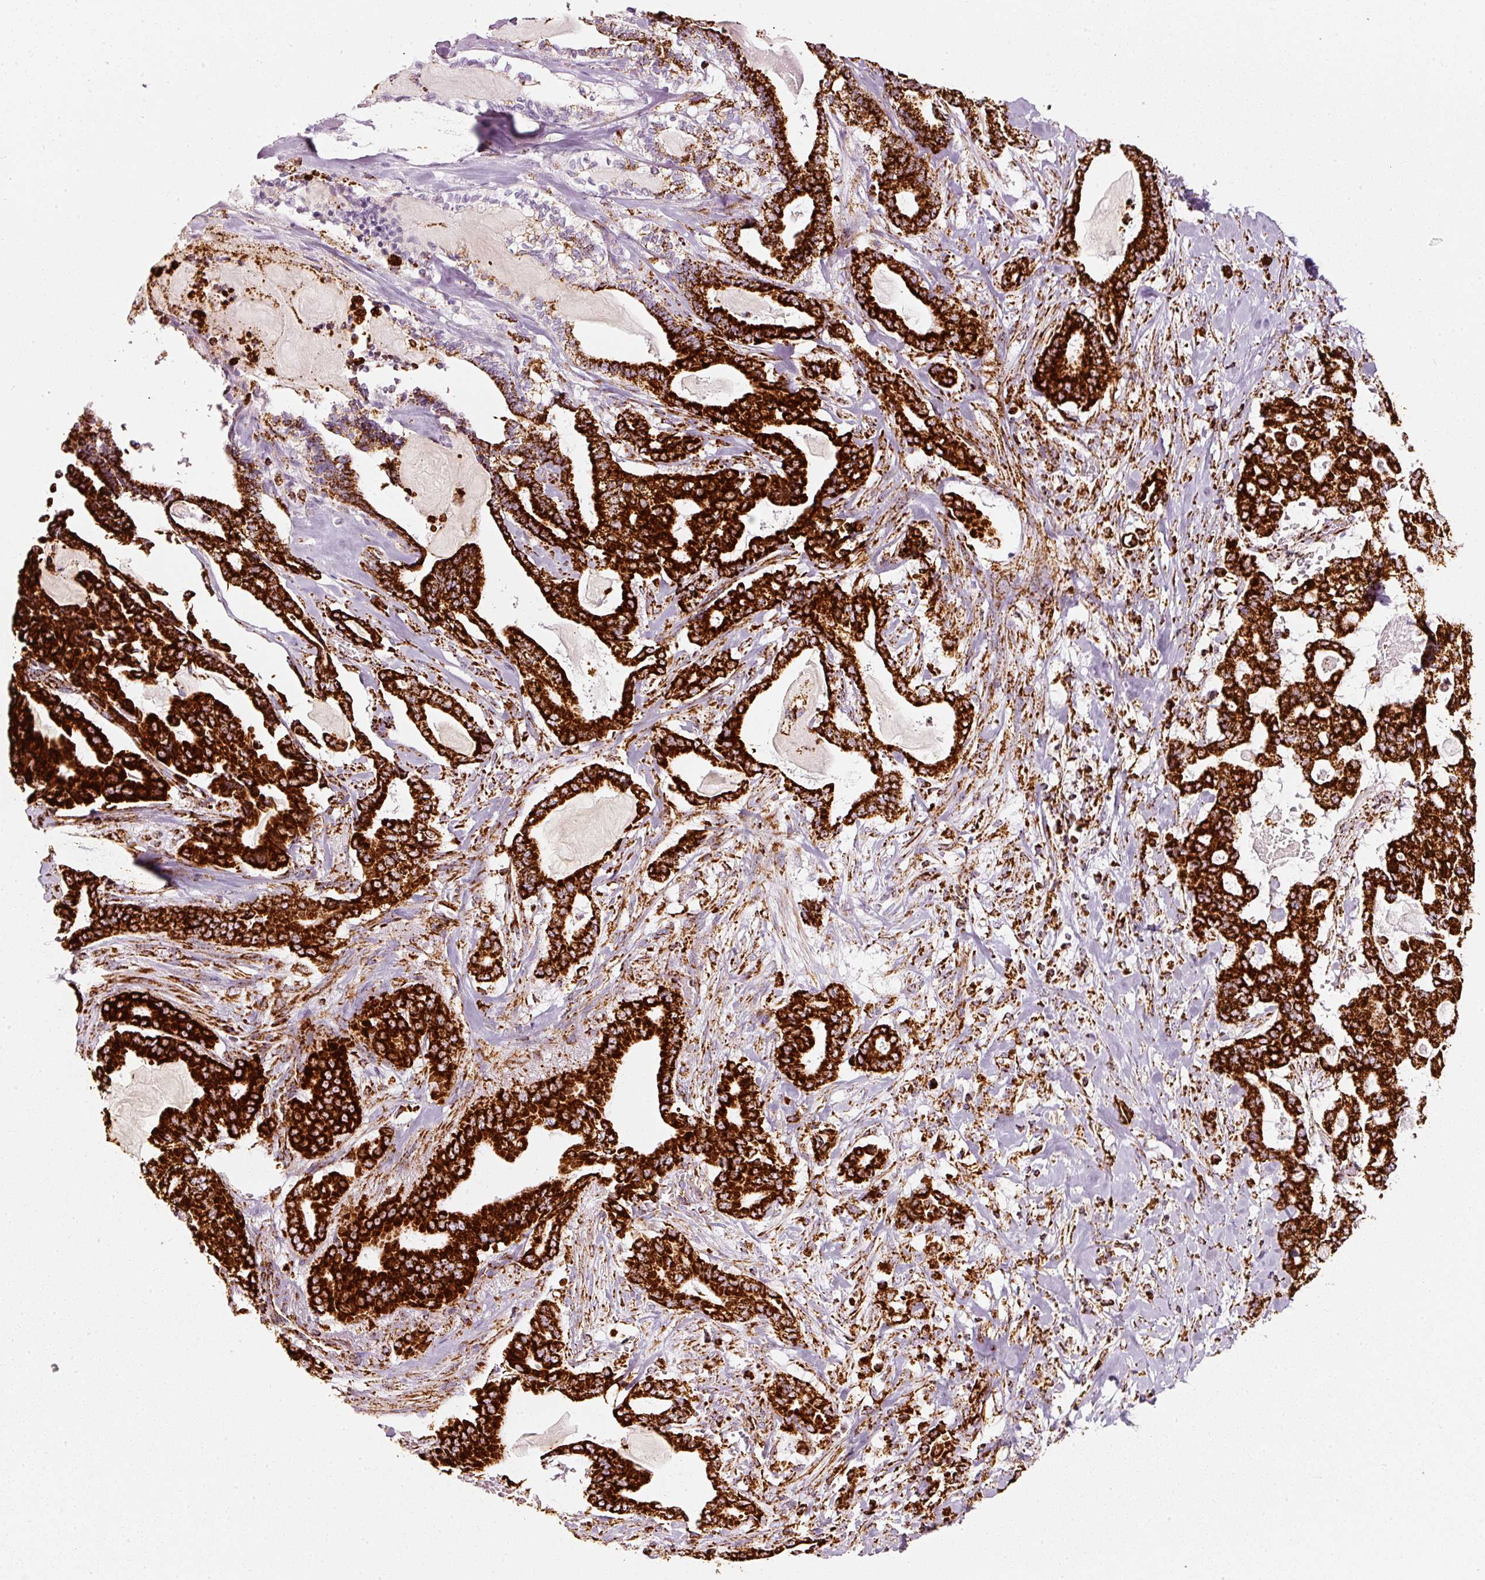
{"staining": {"intensity": "strong", "quantity": ">75%", "location": "cytoplasmic/membranous"}, "tissue": "pancreatic cancer", "cell_type": "Tumor cells", "image_type": "cancer", "snomed": [{"axis": "morphology", "description": "Adenocarcinoma, NOS"}, {"axis": "topography", "description": "Pancreas"}], "caption": "Pancreatic adenocarcinoma stained with IHC shows strong cytoplasmic/membranous staining in approximately >75% of tumor cells.", "gene": "MT-CO2", "patient": {"sex": "male", "age": 63}}